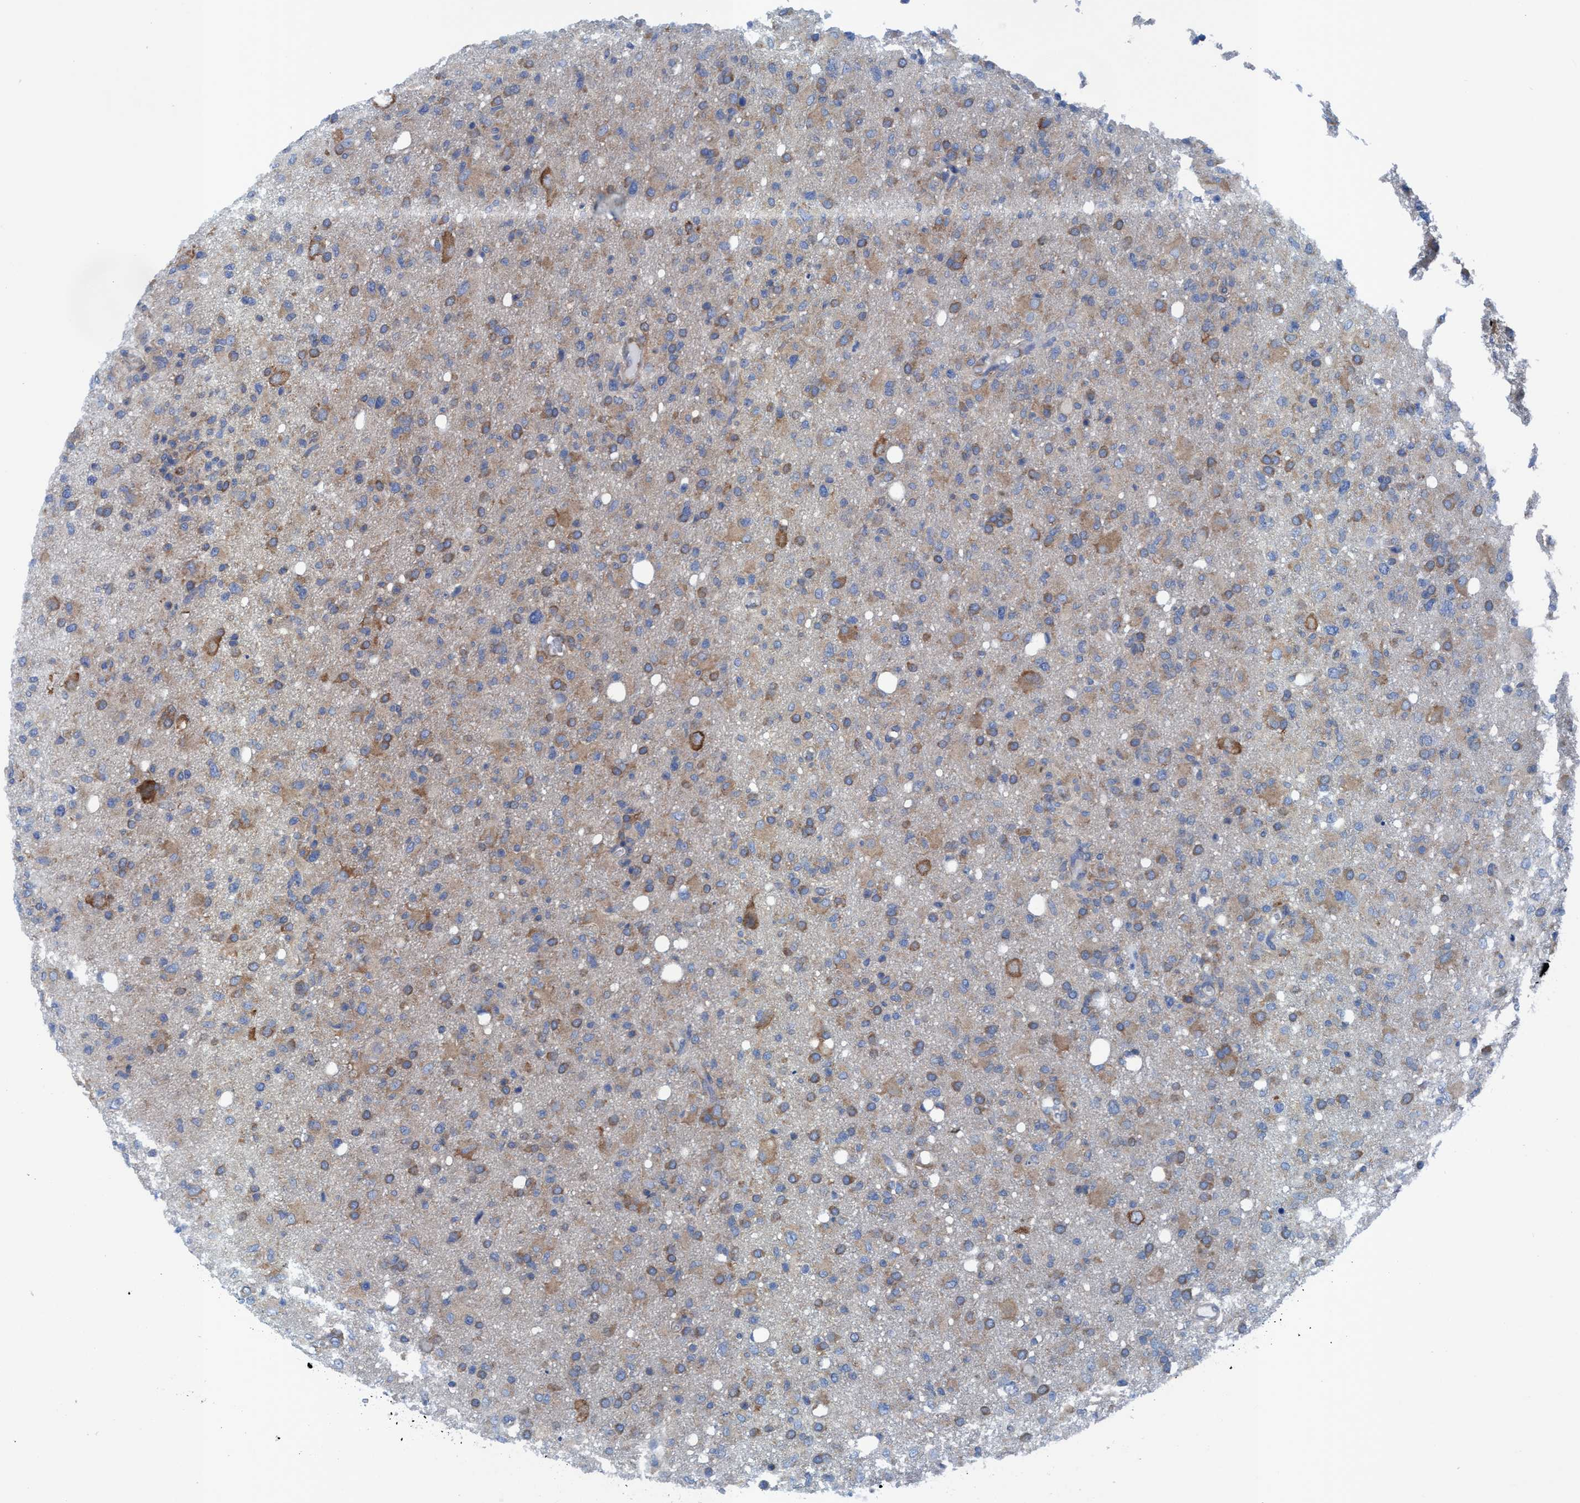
{"staining": {"intensity": "weak", "quantity": "25%-75%", "location": "cytoplasmic/membranous"}, "tissue": "glioma", "cell_type": "Tumor cells", "image_type": "cancer", "snomed": [{"axis": "morphology", "description": "Glioma, malignant, High grade"}, {"axis": "topography", "description": "Brain"}], "caption": "Approximately 25%-75% of tumor cells in human malignant high-grade glioma display weak cytoplasmic/membranous protein positivity as visualized by brown immunohistochemical staining.", "gene": "NMT1", "patient": {"sex": "female", "age": 57}}